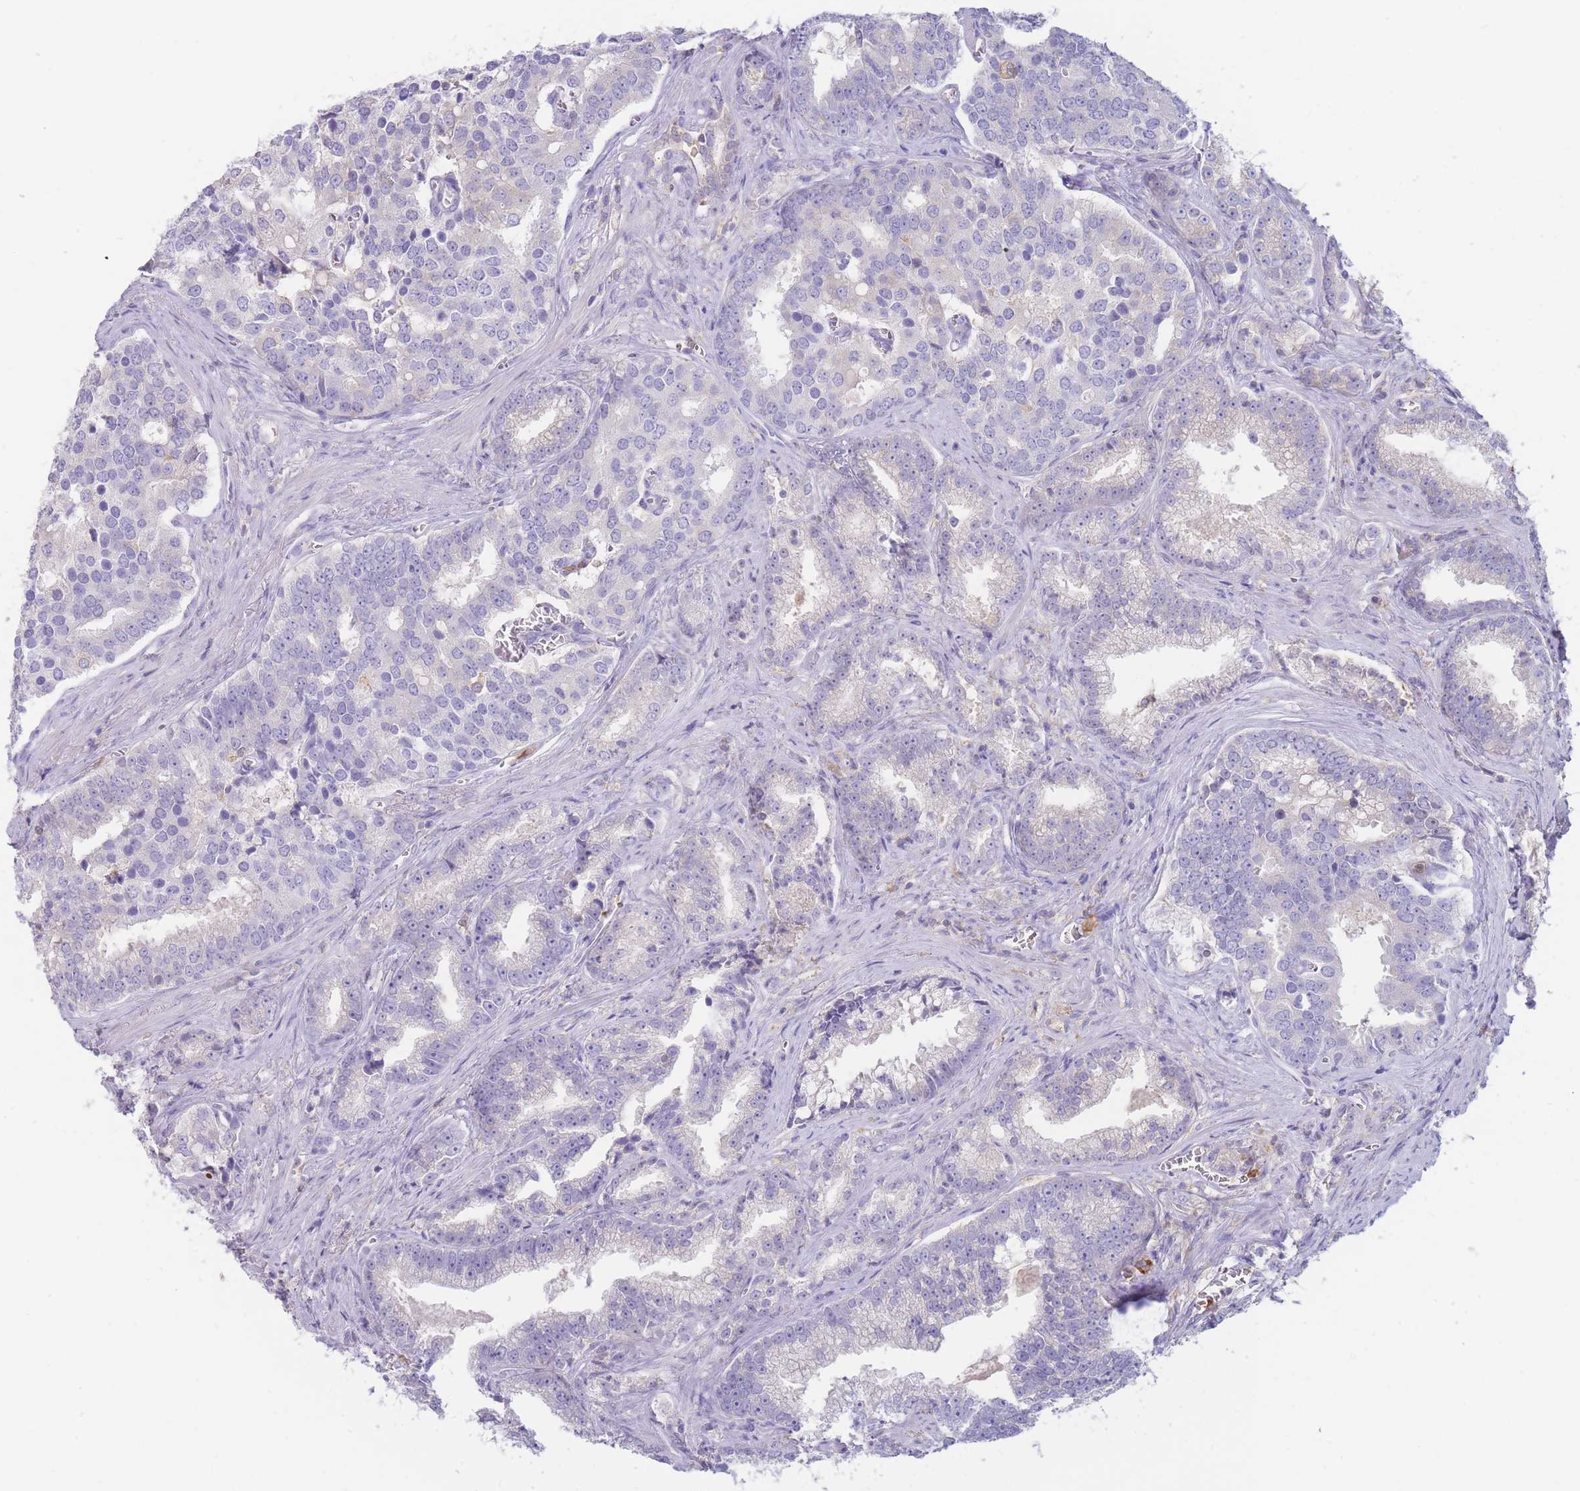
{"staining": {"intensity": "negative", "quantity": "none", "location": "none"}, "tissue": "prostate cancer", "cell_type": "Tumor cells", "image_type": "cancer", "snomed": [{"axis": "morphology", "description": "Adenocarcinoma, High grade"}, {"axis": "topography", "description": "Prostate"}], "caption": "Immunohistochemistry (IHC) image of human prostate cancer (high-grade adenocarcinoma) stained for a protein (brown), which exhibits no expression in tumor cells.", "gene": "ST3GAL4", "patient": {"sex": "male", "age": 67}}